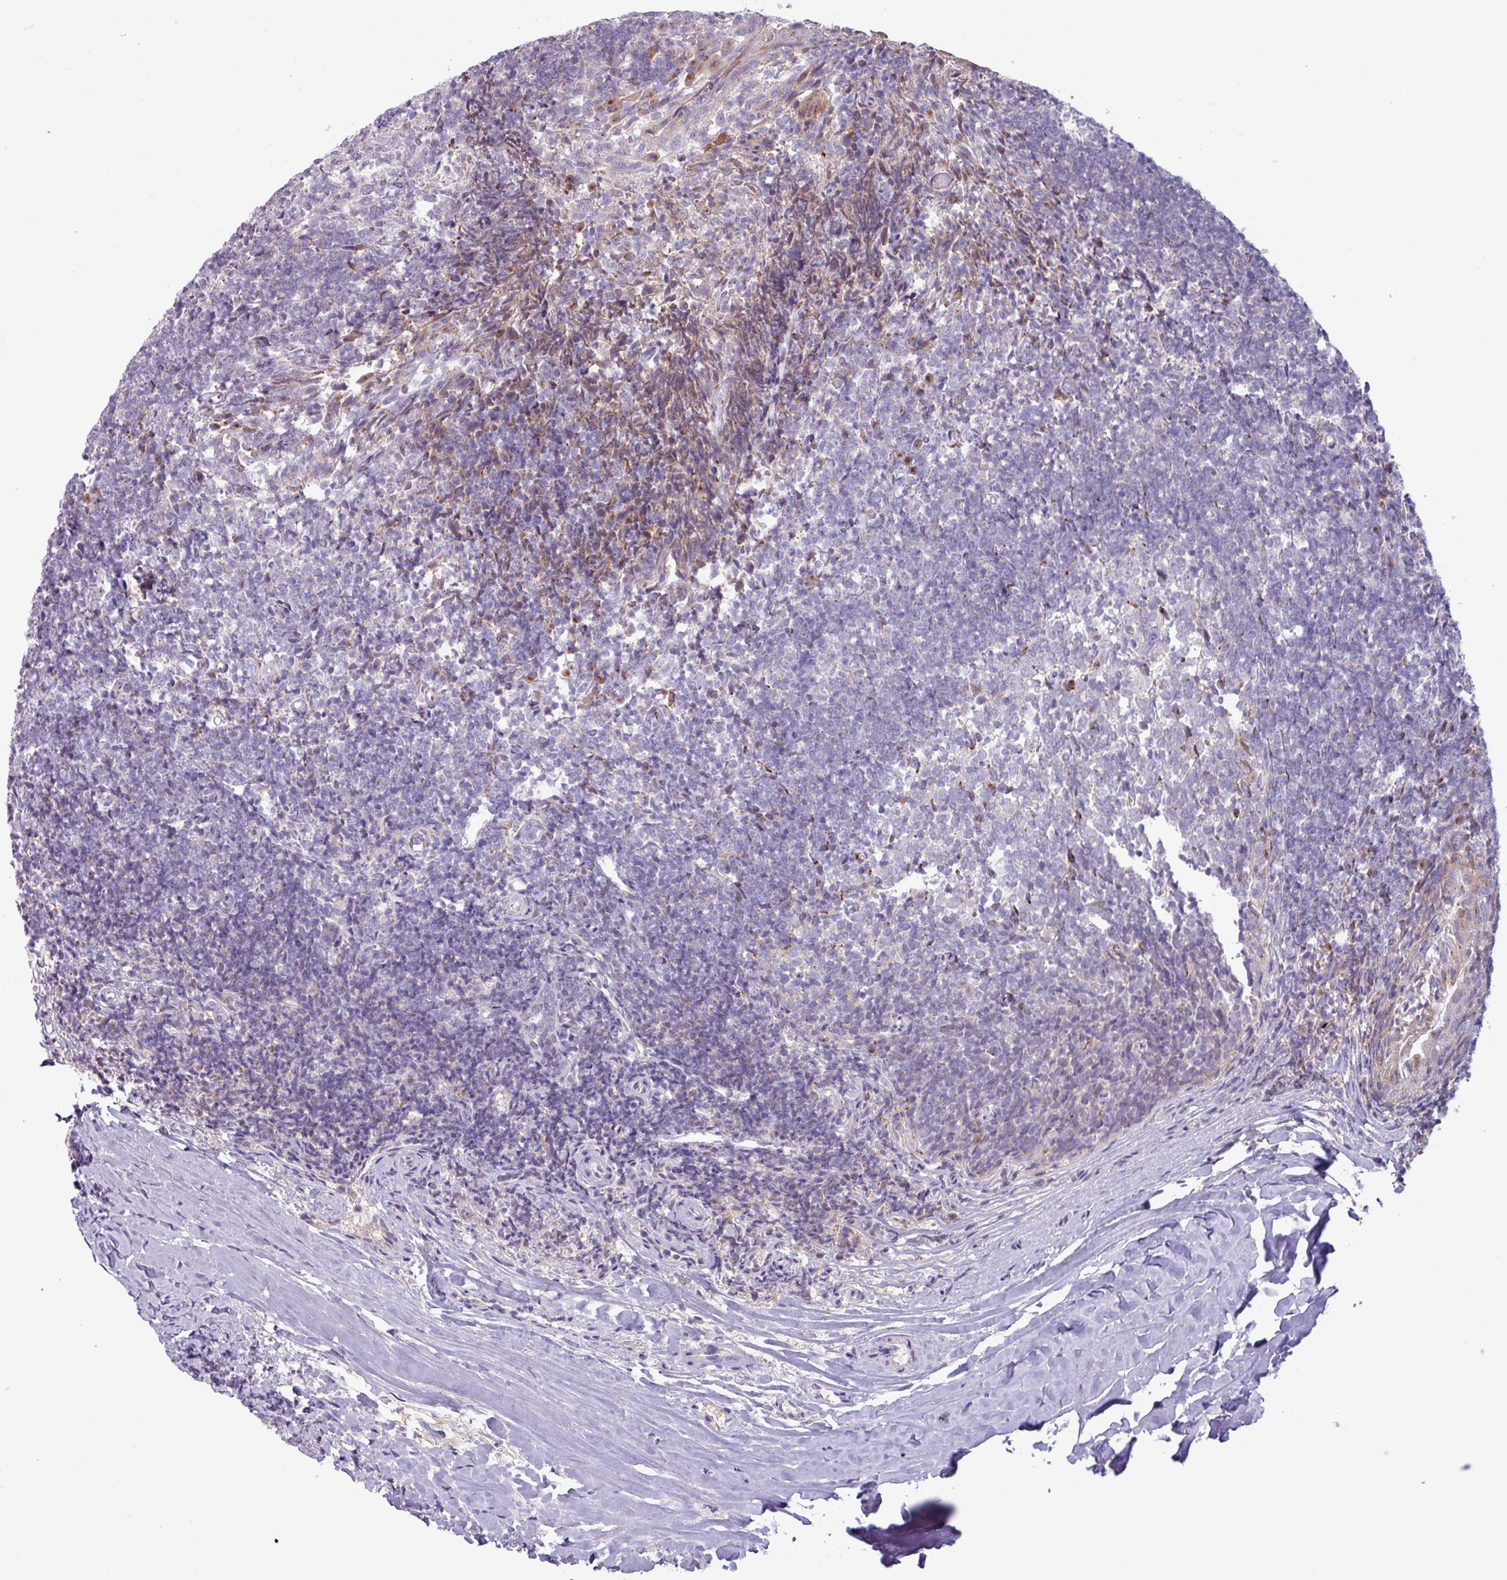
{"staining": {"intensity": "moderate", "quantity": "<25%", "location": "cytoplasmic/membranous"}, "tissue": "tonsil", "cell_type": "Germinal center cells", "image_type": "normal", "snomed": [{"axis": "morphology", "description": "Normal tissue, NOS"}, {"axis": "topography", "description": "Tonsil"}], "caption": "DAB immunohistochemical staining of unremarkable tonsil reveals moderate cytoplasmic/membranous protein positivity in about <25% of germinal center cells. (Stains: DAB (3,3'-diaminobenzidine) in brown, nuclei in blue, Microscopy: brightfield microscopy at high magnification).", "gene": "STIMATE", "patient": {"sex": "female", "age": 10}}